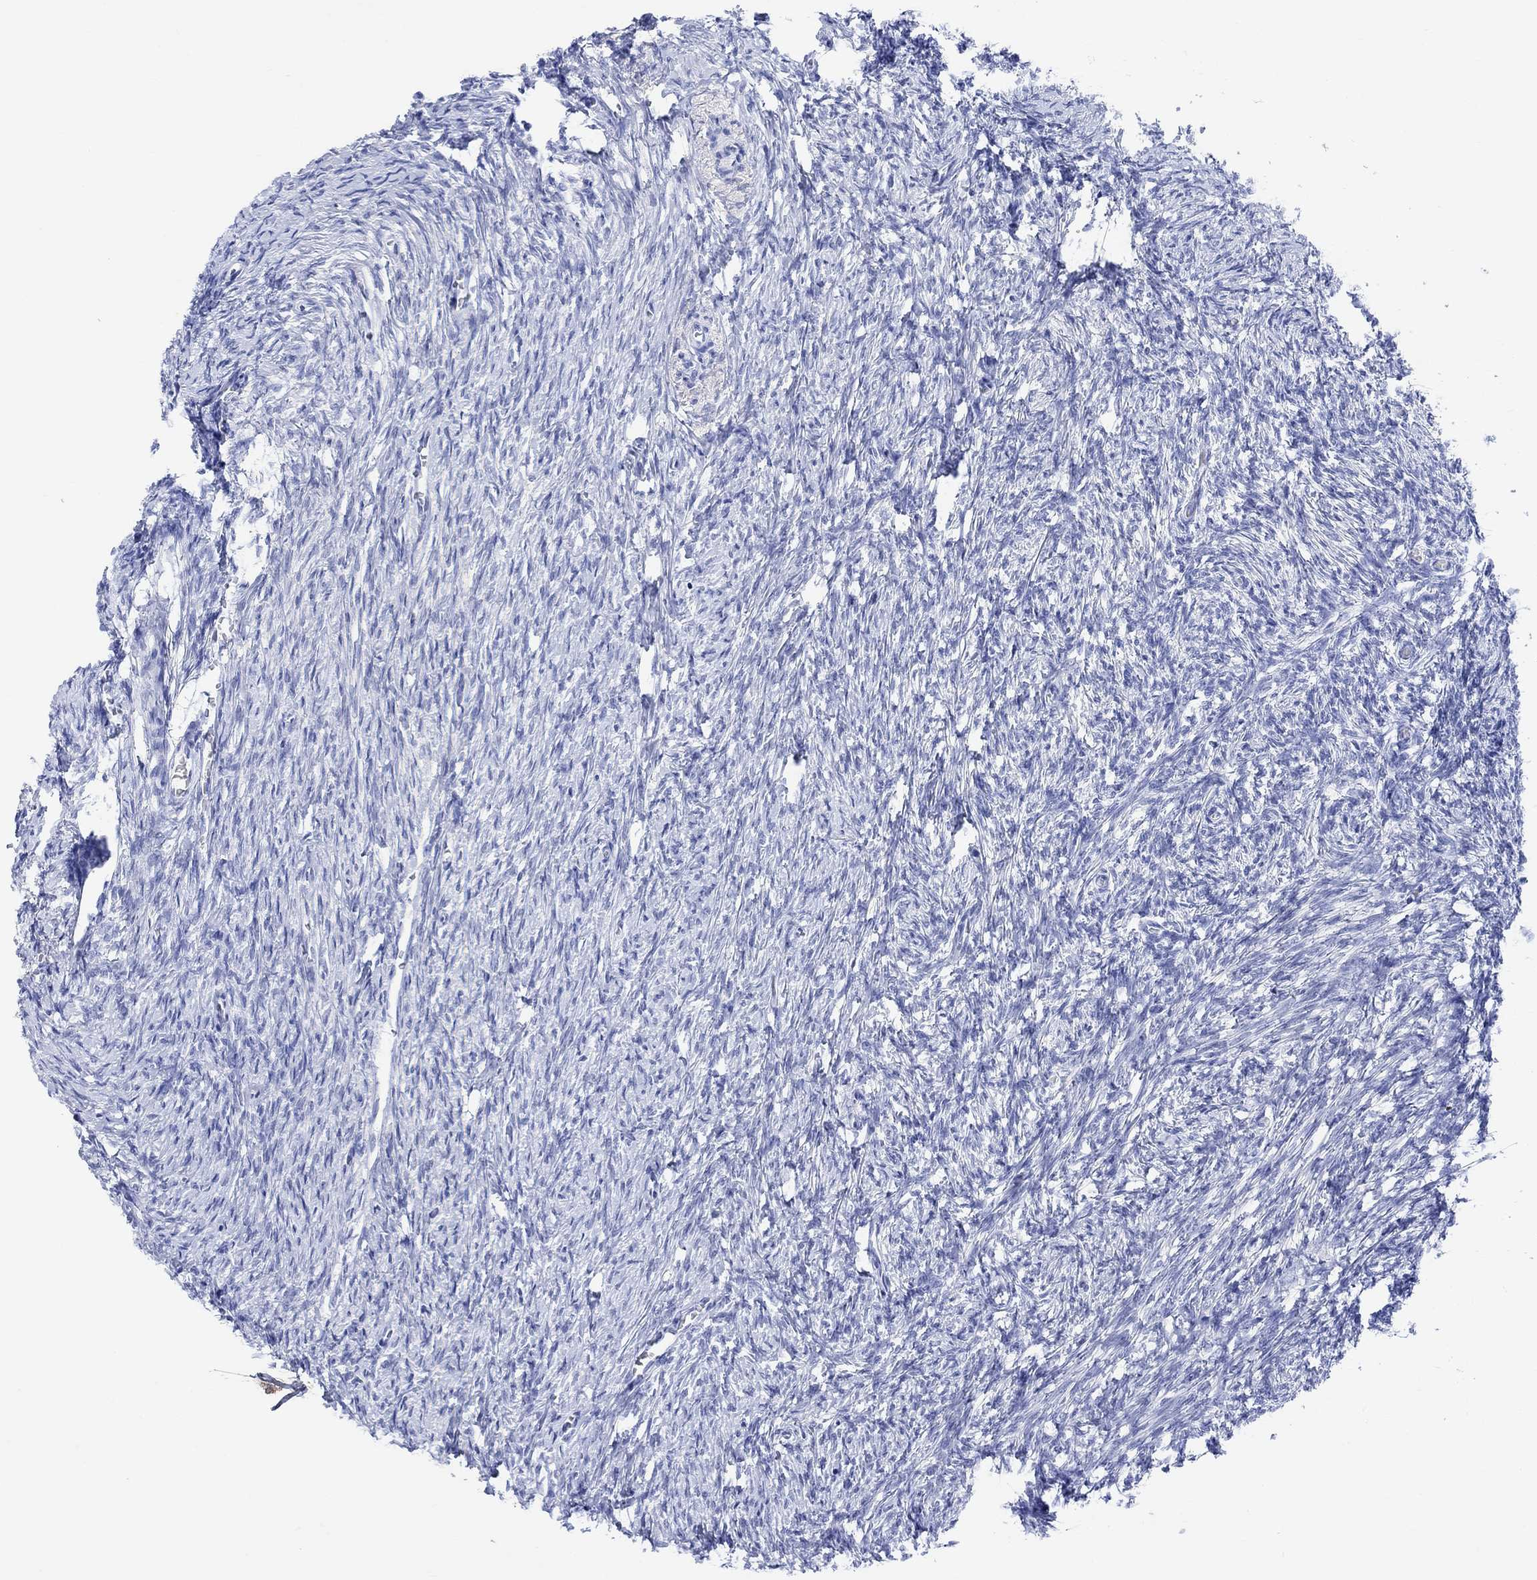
{"staining": {"intensity": "negative", "quantity": "none", "location": "none"}, "tissue": "ovary", "cell_type": "Follicle cells", "image_type": "normal", "snomed": [{"axis": "morphology", "description": "Normal tissue, NOS"}, {"axis": "topography", "description": "Ovary"}], "caption": "Ovary stained for a protein using immunohistochemistry reveals no positivity follicle cells.", "gene": "TYR", "patient": {"sex": "female", "age": 39}}